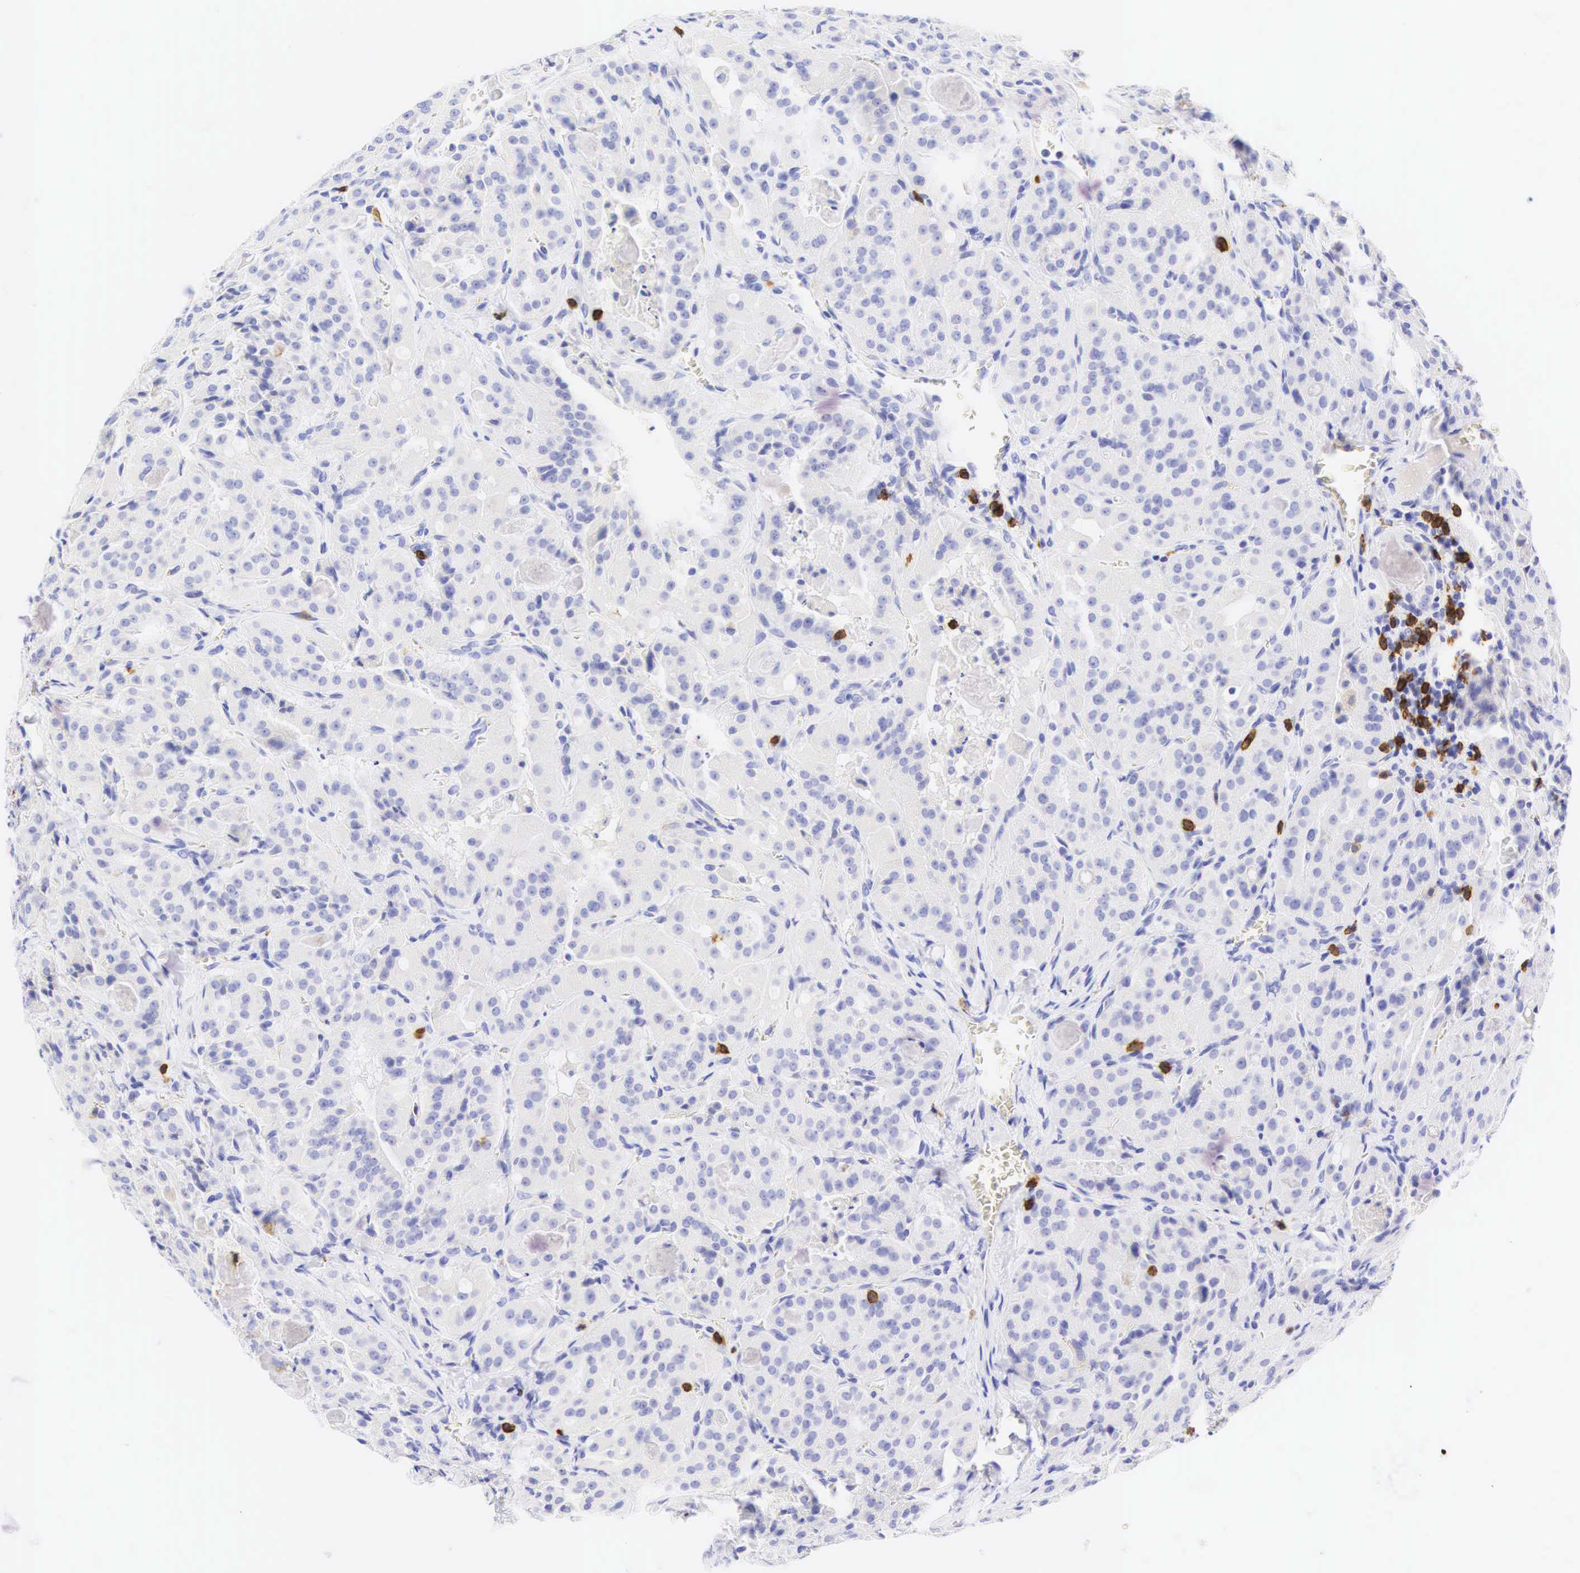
{"staining": {"intensity": "negative", "quantity": "none", "location": "none"}, "tissue": "thyroid cancer", "cell_type": "Tumor cells", "image_type": "cancer", "snomed": [{"axis": "morphology", "description": "Carcinoma, NOS"}, {"axis": "topography", "description": "Thyroid gland"}], "caption": "IHC of human thyroid carcinoma exhibits no expression in tumor cells. Nuclei are stained in blue.", "gene": "CD8A", "patient": {"sex": "male", "age": 76}}